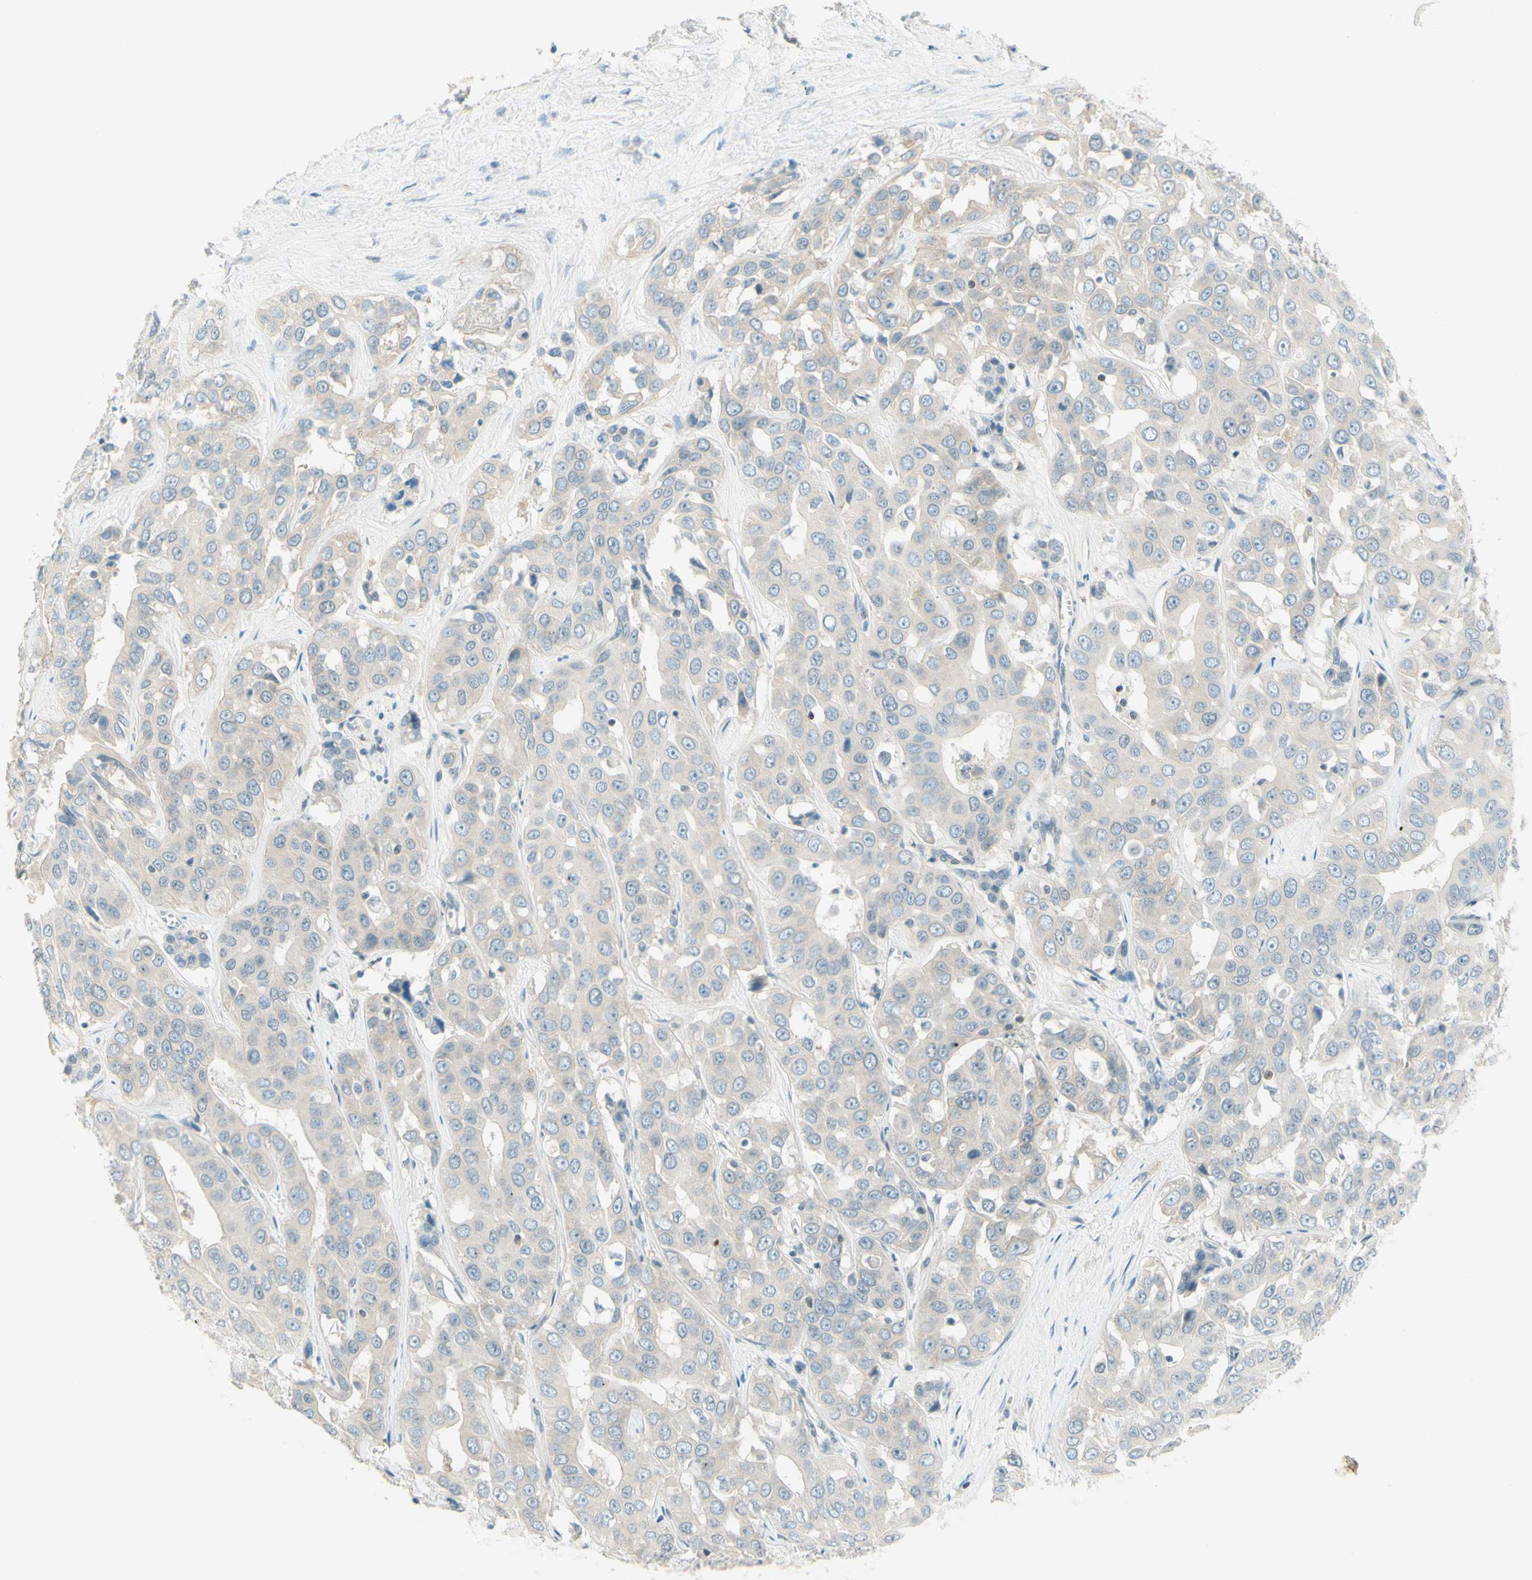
{"staining": {"intensity": "negative", "quantity": "none", "location": "none"}, "tissue": "liver cancer", "cell_type": "Tumor cells", "image_type": "cancer", "snomed": [{"axis": "morphology", "description": "Cholangiocarcinoma"}, {"axis": "topography", "description": "Liver"}], "caption": "High power microscopy photomicrograph of an IHC image of liver cancer, revealing no significant positivity in tumor cells.", "gene": "JPH1", "patient": {"sex": "female", "age": 52}}